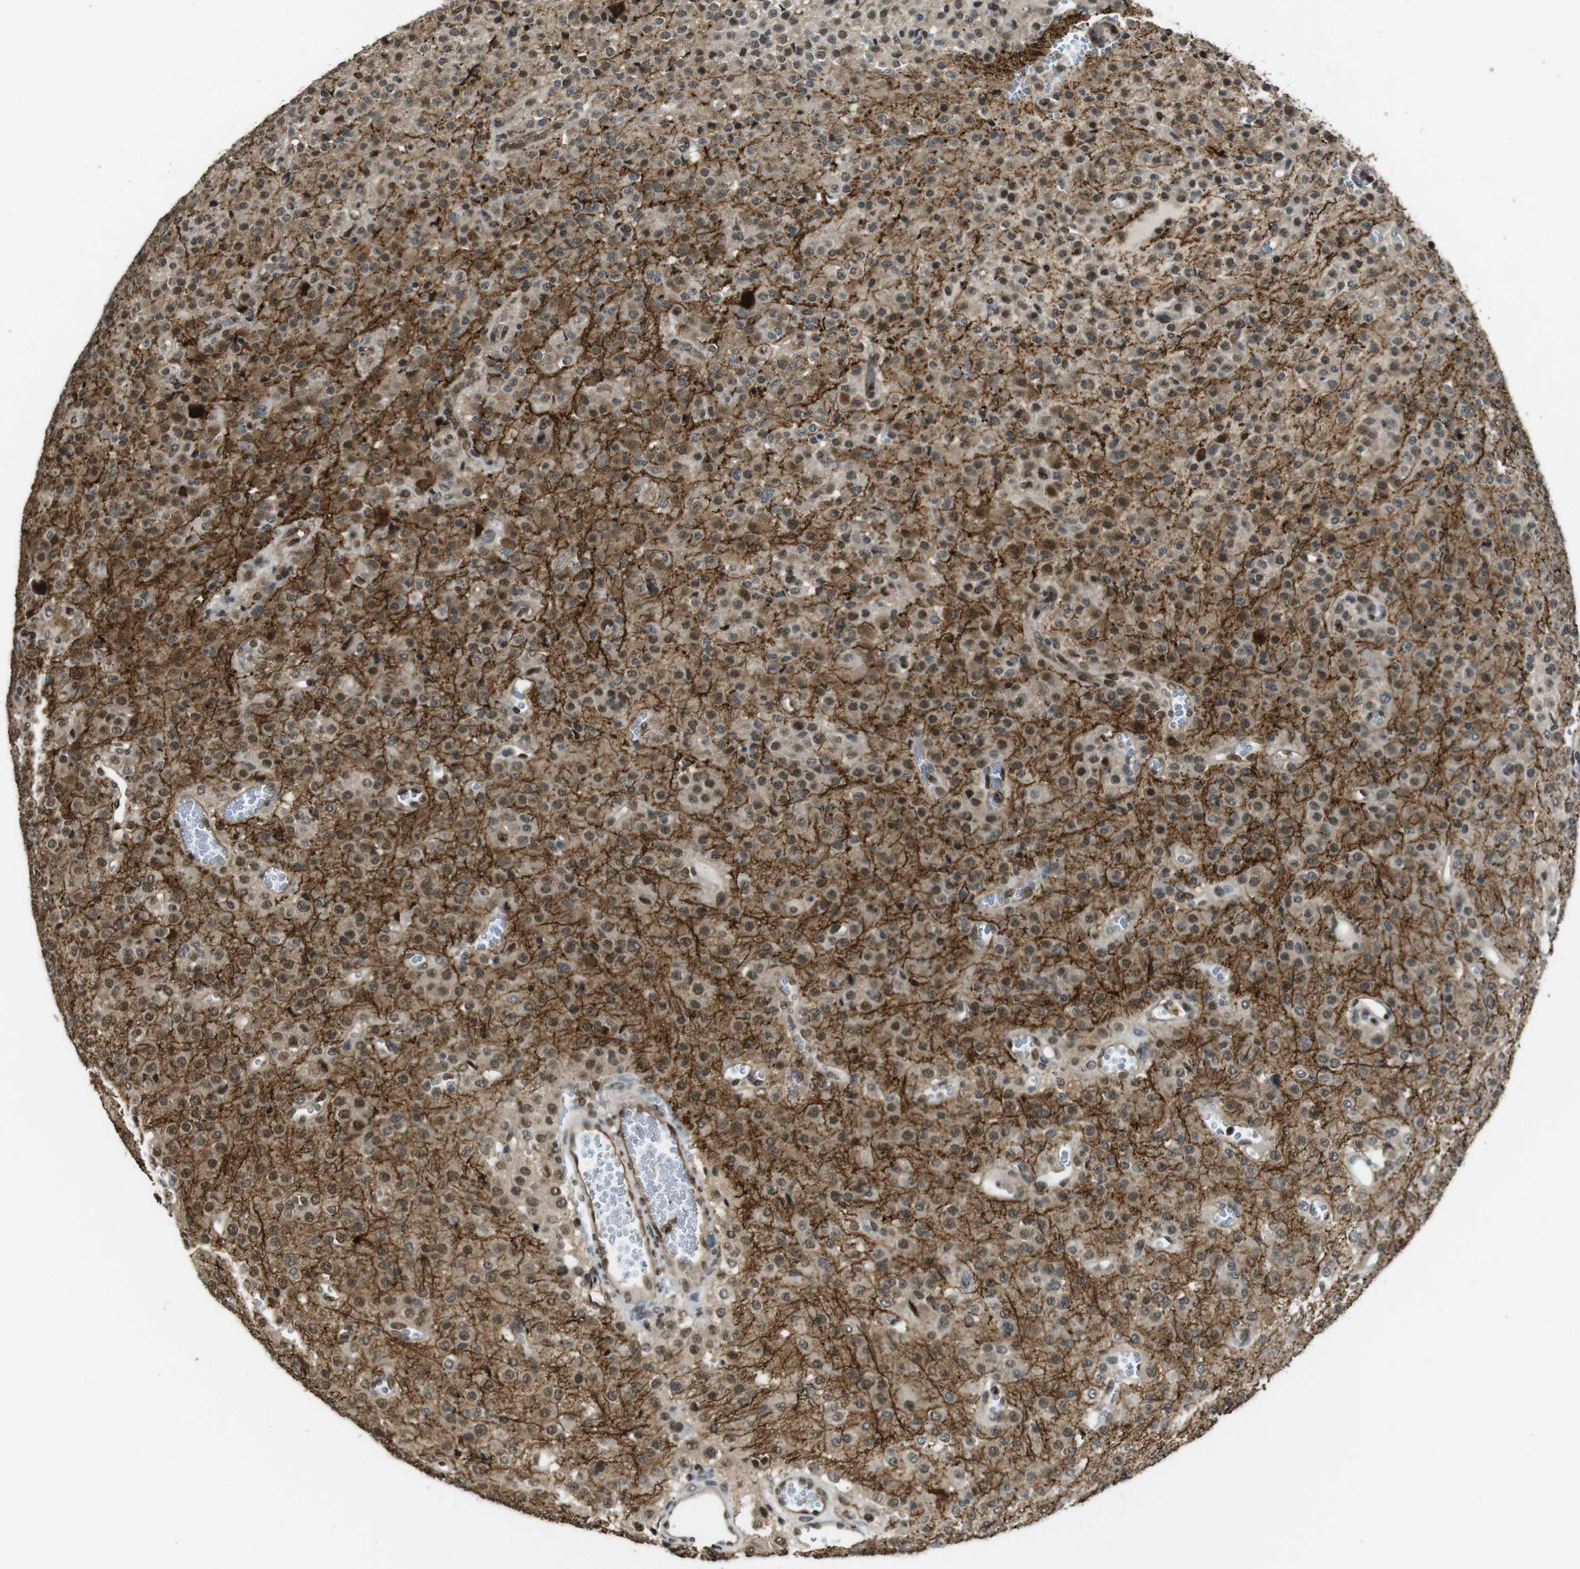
{"staining": {"intensity": "moderate", "quantity": ">75%", "location": "nuclear"}, "tissue": "glioma", "cell_type": "Tumor cells", "image_type": "cancer", "snomed": [{"axis": "morphology", "description": "Glioma, malignant, Low grade"}, {"axis": "topography", "description": "Brain"}], "caption": "Immunohistochemical staining of glioma shows moderate nuclear protein staining in about >75% of tumor cells.", "gene": "CSNK2B", "patient": {"sex": "male", "age": 38}}